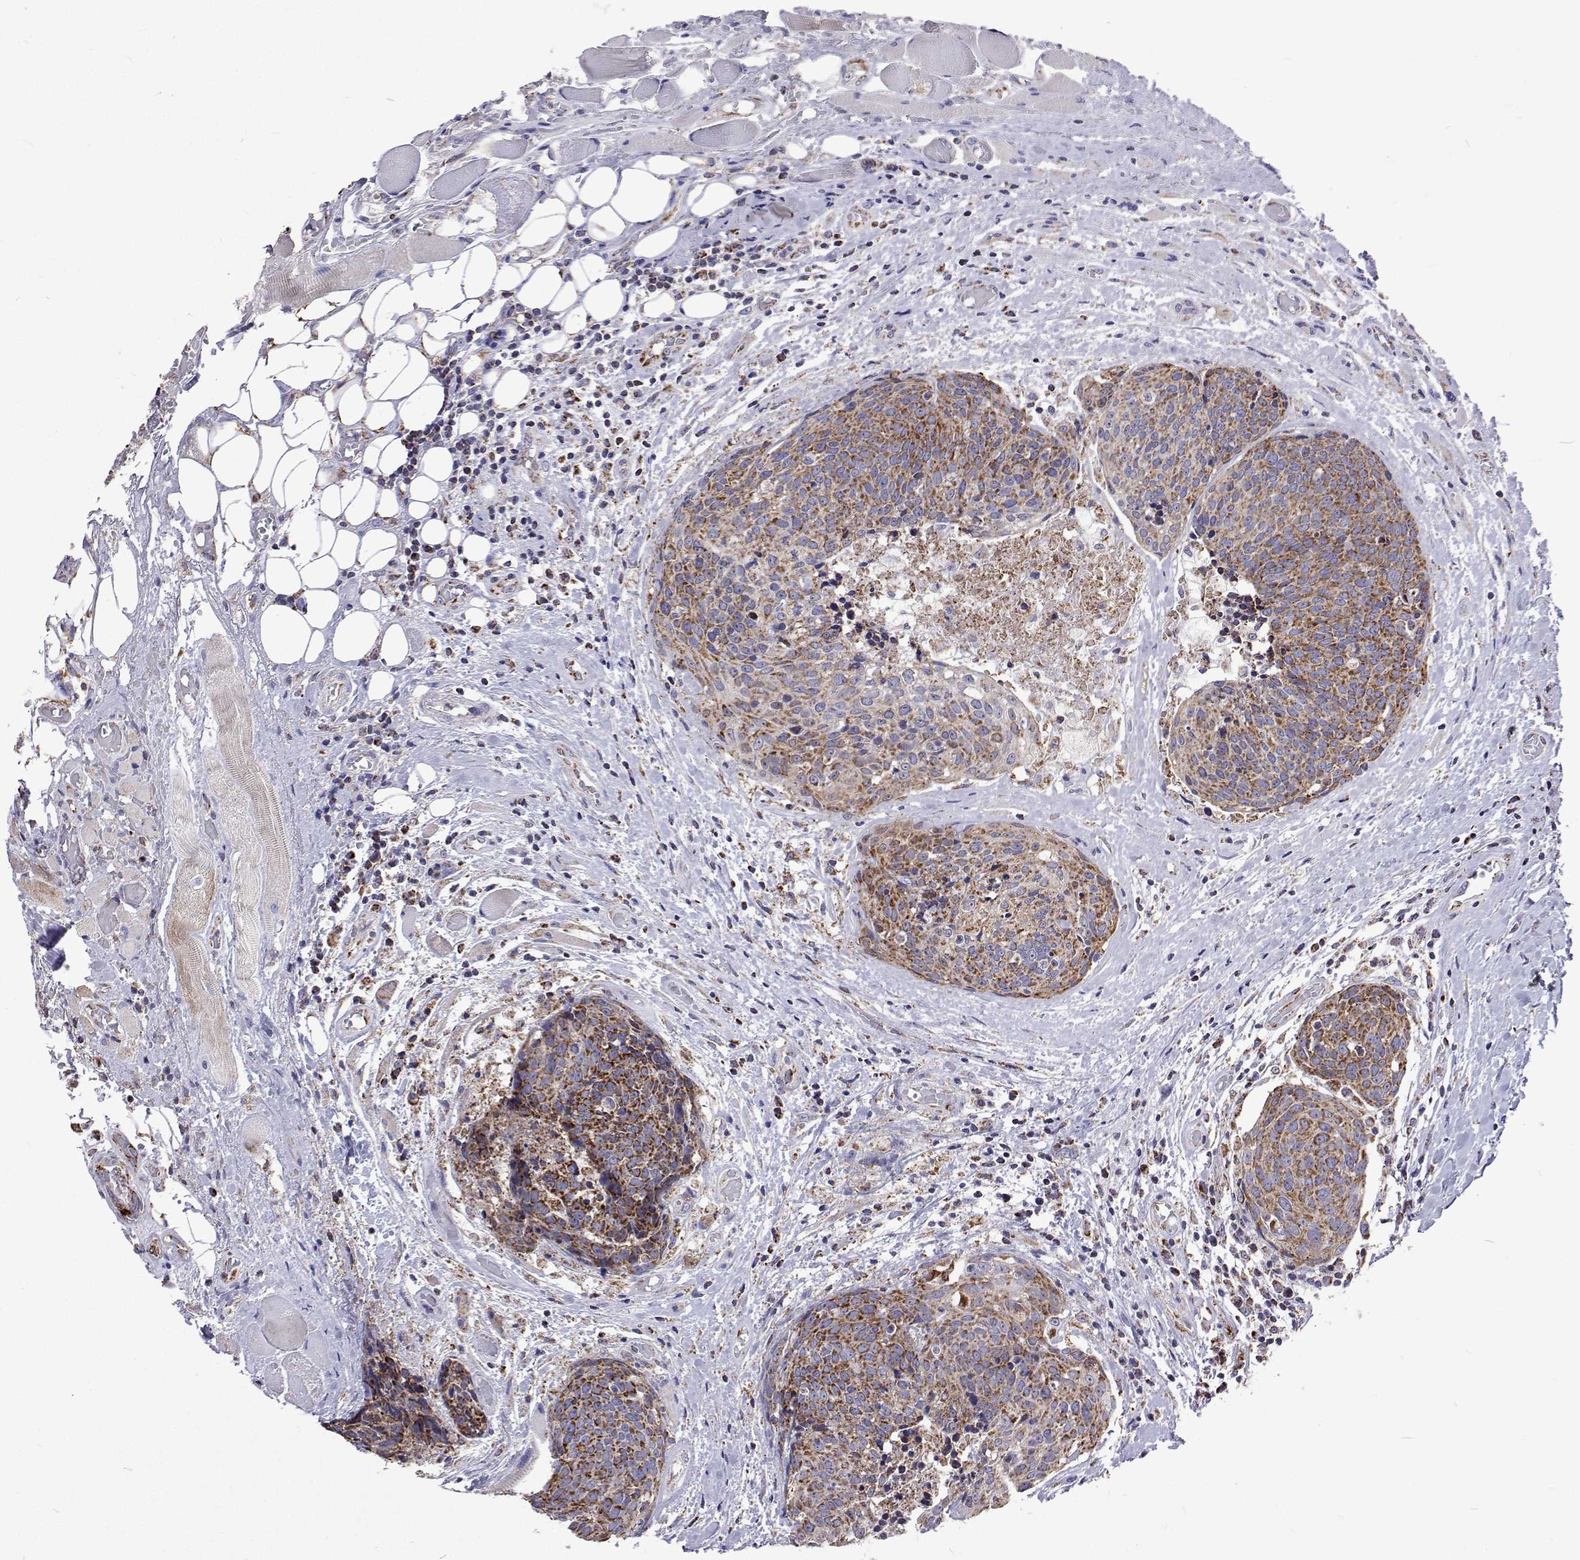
{"staining": {"intensity": "moderate", "quantity": ">75%", "location": "cytoplasmic/membranous"}, "tissue": "head and neck cancer", "cell_type": "Tumor cells", "image_type": "cancer", "snomed": [{"axis": "morphology", "description": "Squamous cell carcinoma, NOS"}, {"axis": "topography", "description": "Oral tissue"}, {"axis": "topography", "description": "Head-Neck"}], "caption": "IHC histopathology image of neoplastic tissue: human head and neck cancer stained using immunohistochemistry (IHC) shows medium levels of moderate protein expression localized specifically in the cytoplasmic/membranous of tumor cells, appearing as a cytoplasmic/membranous brown color.", "gene": "MCCC2", "patient": {"sex": "male", "age": 64}}